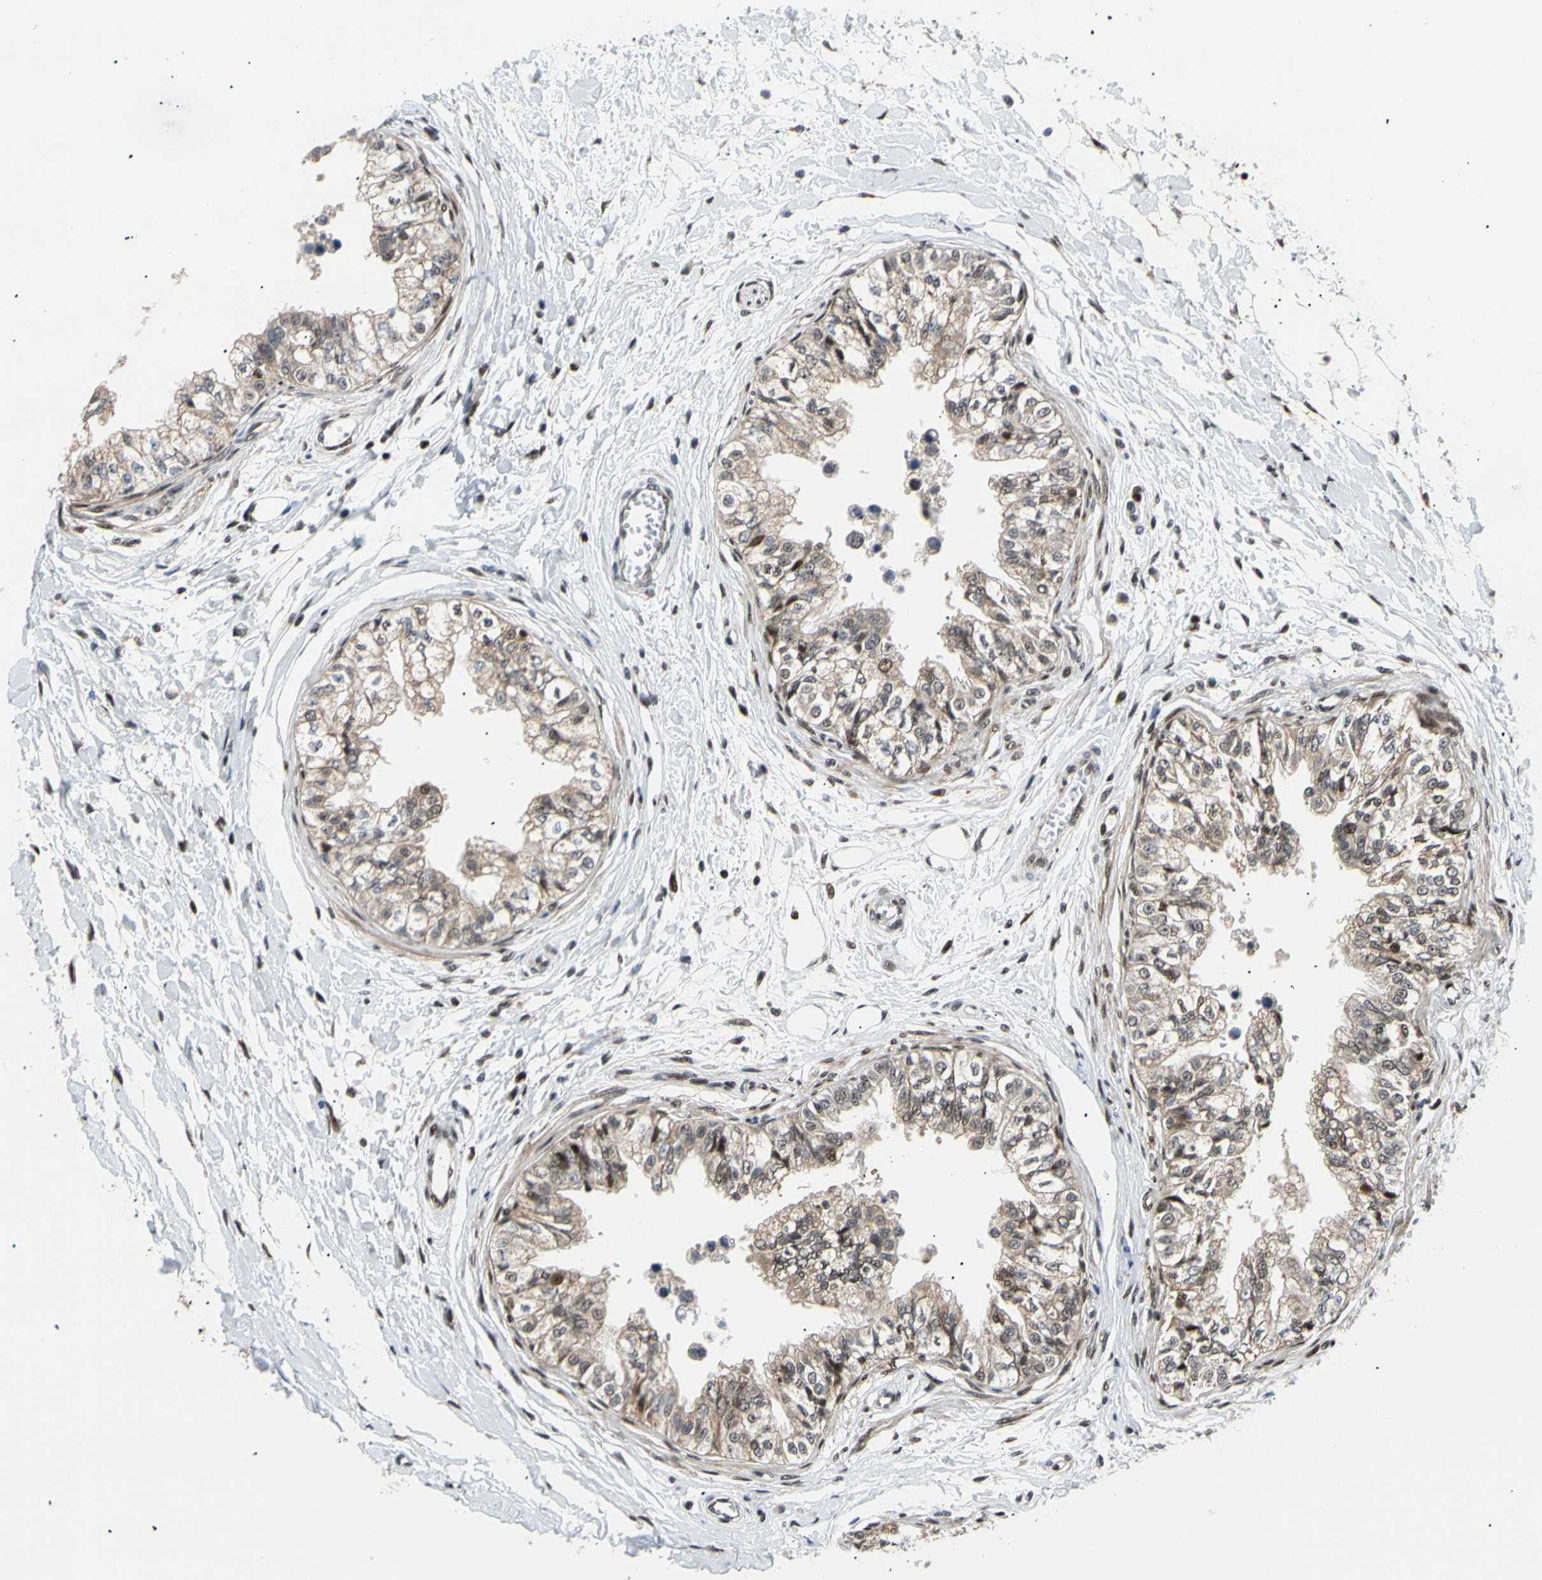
{"staining": {"intensity": "moderate", "quantity": "25%-75%", "location": "cytoplasmic/membranous,nuclear"}, "tissue": "epididymis", "cell_type": "Glandular cells", "image_type": "normal", "snomed": [{"axis": "morphology", "description": "Normal tissue, NOS"}, {"axis": "morphology", "description": "Adenocarcinoma, metastatic, NOS"}, {"axis": "topography", "description": "Testis"}, {"axis": "topography", "description": "Epididymis"}], "caption": "Protein staining reveals moderate cytoplasmic/membranous,nuclear expression in approximately 25%-75% of glandular cells in unremarkable epididymis.", "gene": "E2F1", "patient": {"sex": "male", "age": 26}}